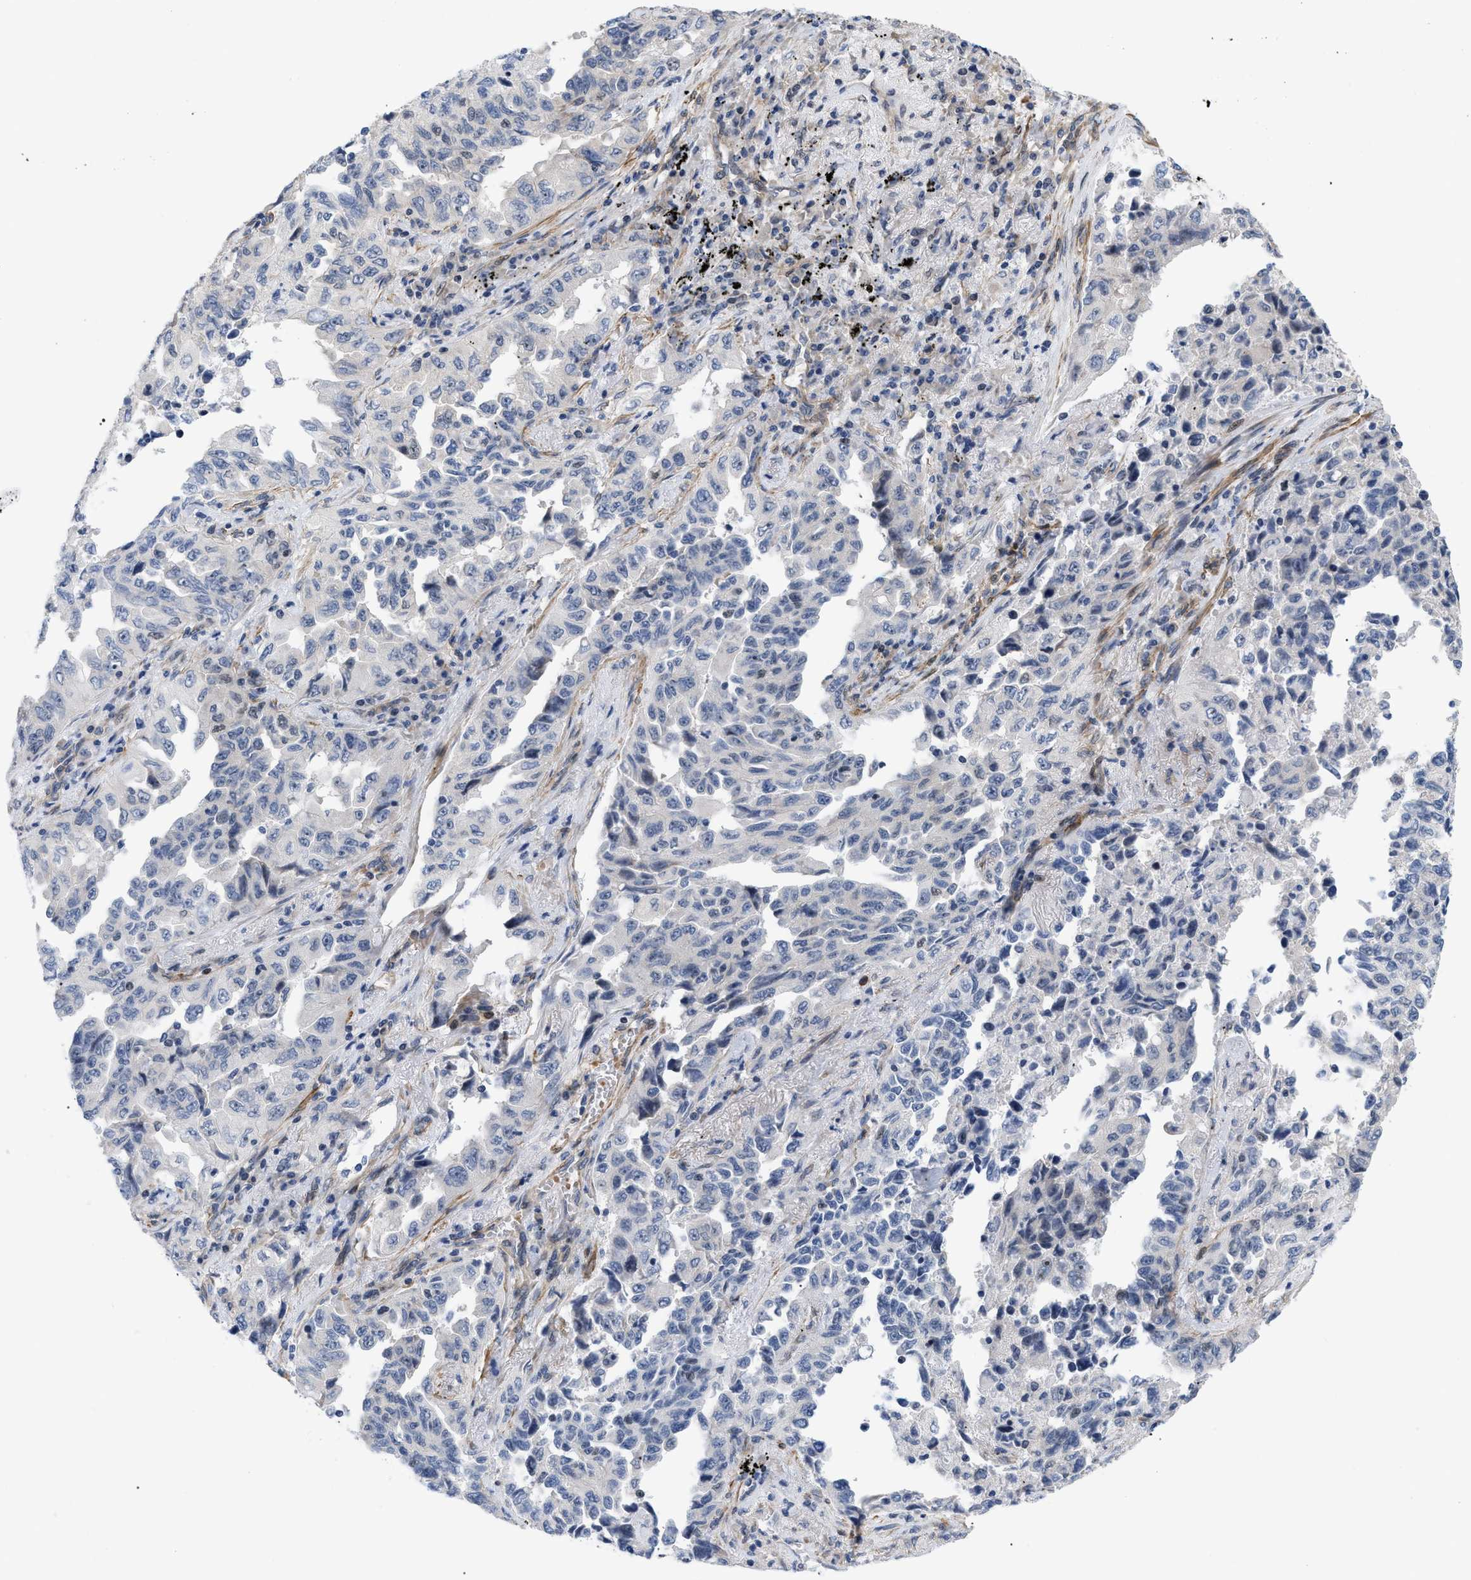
{"staining": {"intensity": "negative", "quantity": "none", "location": "none"}, "tissue": "lung cancer", "cell_type": "Tumor cells", "image_type": "cancer", "snomed": [{"axis": "morphology", "description": "Adenocarcinoma, NOS"}, {"axis": "topography", "description": "Lung"}], "caption": "The histopathology image displays no staining of tumor cells in lung cancer. (DAB immunohistochemistry (IHC) visualized using brightfield microscopy, high magnification).", "gene": "GPRASP2", "patient": {"sex": "female", "age": 51}}